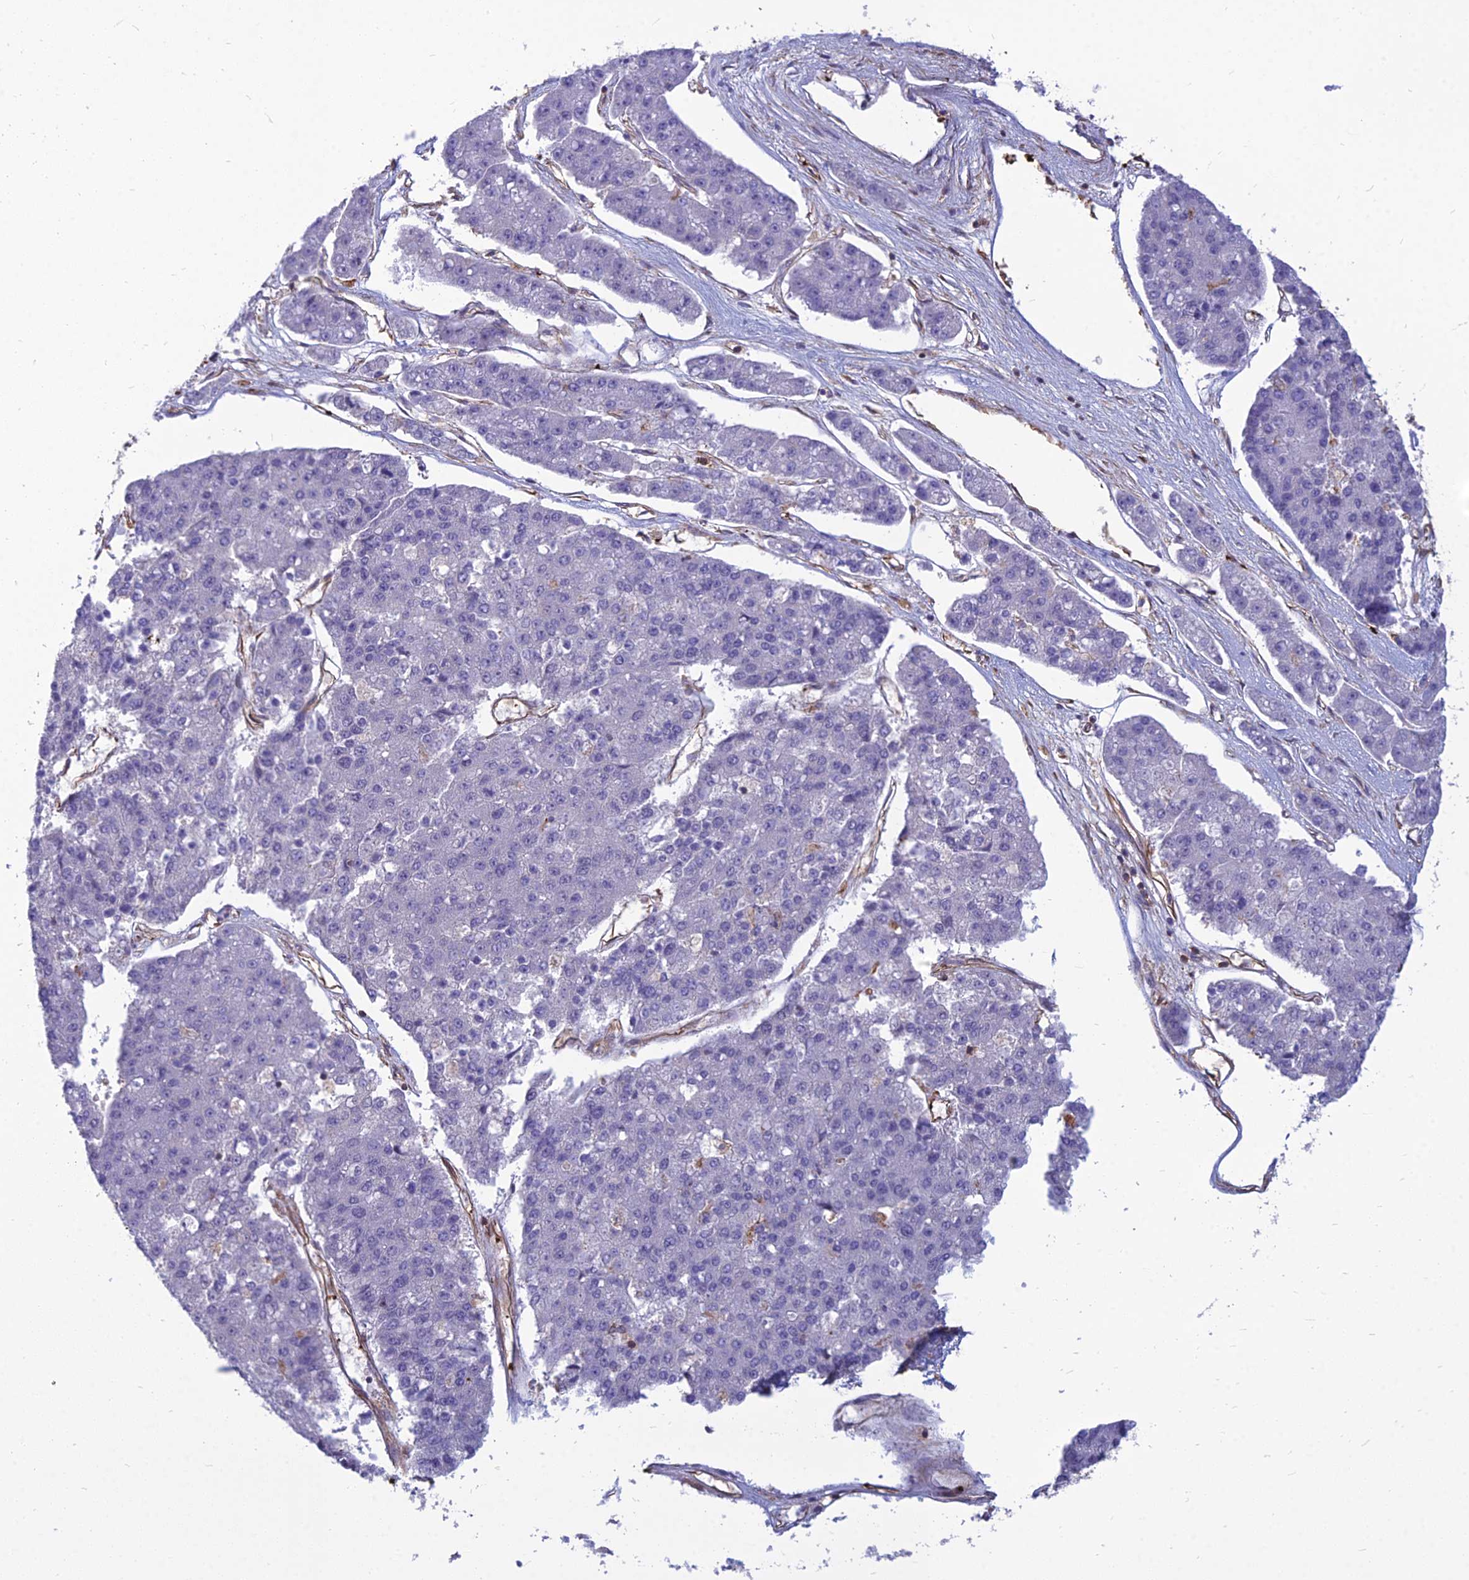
{"staining": {"intensity": "negative", "quantity": "none", "location": "none"}, "tissue": "pancreatic cancer", "cell_type": "Tumor cells", "image_type": "cancer", "snomed": [{"axis": "morphology", "description": "Adenocarcinoma, NOS"}, {"axis": "topography", "description": "Pancreas"}], "caption": "Immunohistochemical staining of human pancreatic adenocarcinoma shows no significant staining in tumor cells. (DAB (3,3'-diaminobenzidine) immunohistochemistry with hematoxylin counter stain).", "gene": "PSMD11", "patient": {"sex": "male", "age": 50}}